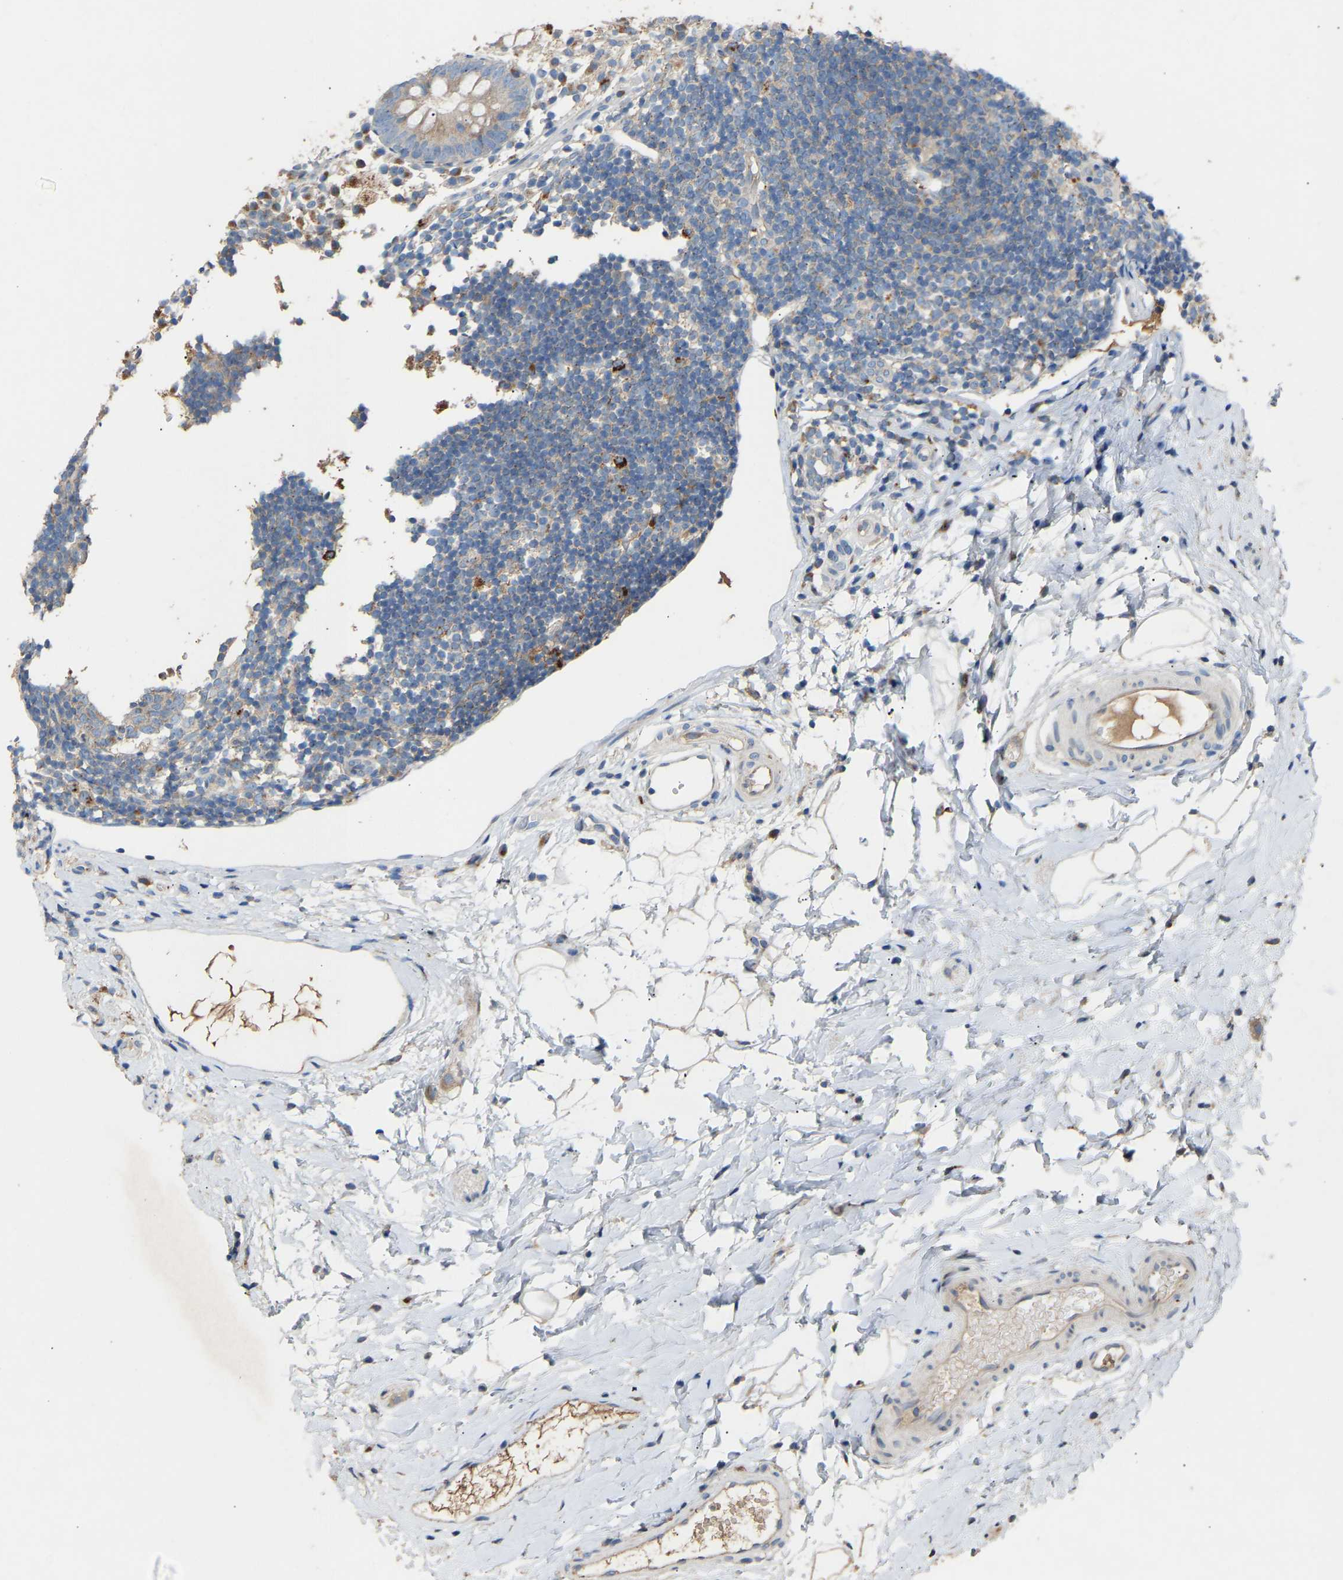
{"staining": {"intensity": "weak", "quantity": ">75%", "location": "cytoplasmic/membranous"}, "tissue": "appendix", "cell_type": "Glandular cells", "image_type": "normal", "snomed": [{"axis": "morphology", "description": "Normal tissue, NOS"}, {"axis": "topography", "description": "Appendix"}], "caption": "Appendix stained with DAB (3,3'-diaminobenzidine) immunohistochemistry reveals low levels of weak cytoplasmic/membranous positivity in about >75% of glandular cells. (Brightfield microscopy of DAB IHC at high magnification).", "gene": "RGP1", "patient": {"sex": "female", "age": 20}}